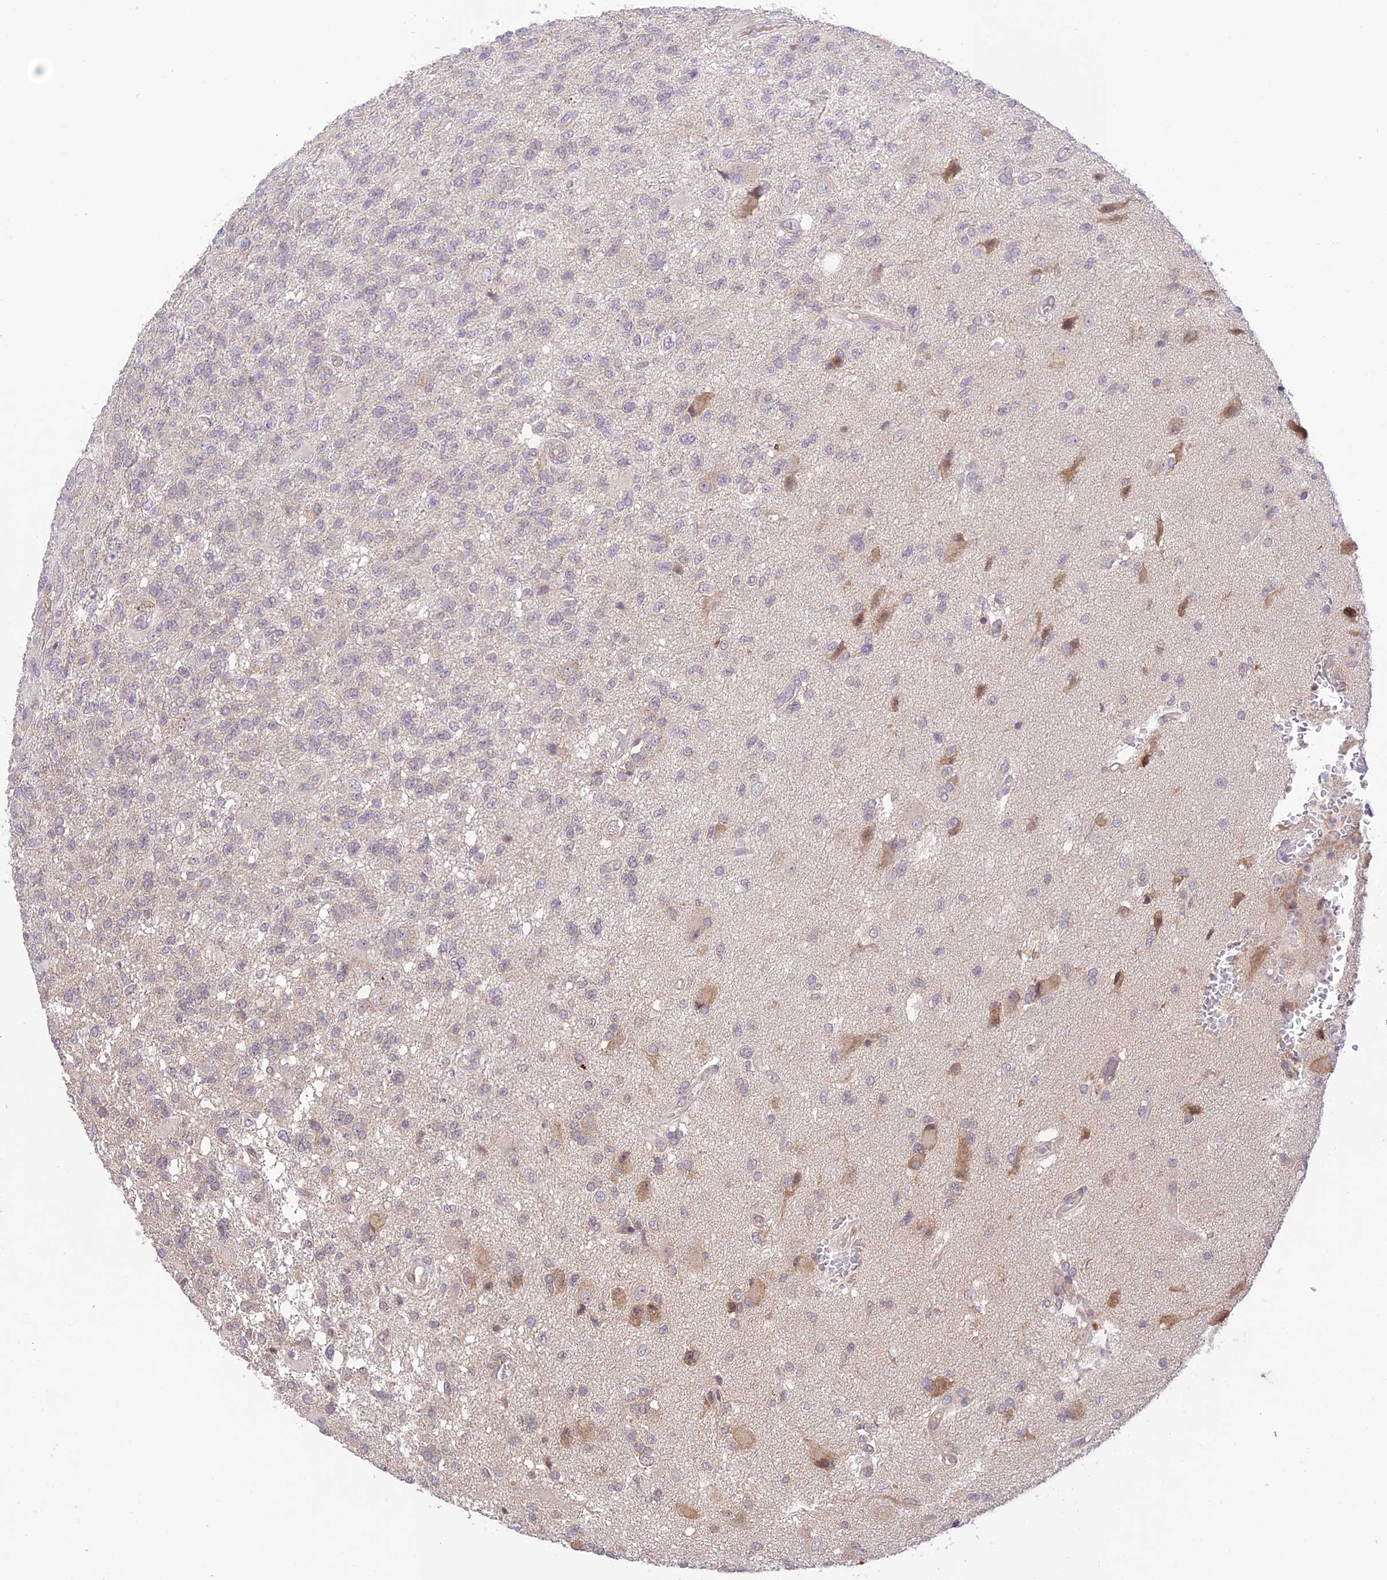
{"staining": {"intensity": "negative", "quantity": "none", "location": "none"}, "tissue": "glioma", "cell_type": "Tumor cells", "image_type": "cancer", "snomed": [{"axis": "morphology", "description": "Glioma, malignant, High grade"}, {"axis": "topography", "description": "Brain"}], "caption": "This is a photomicrograph of IHC staining of malignant high-grade glioma, which shows no staining in tumor cells.", "gene": "TEKT1", "patient": {"sex": "male", "age": 56}}